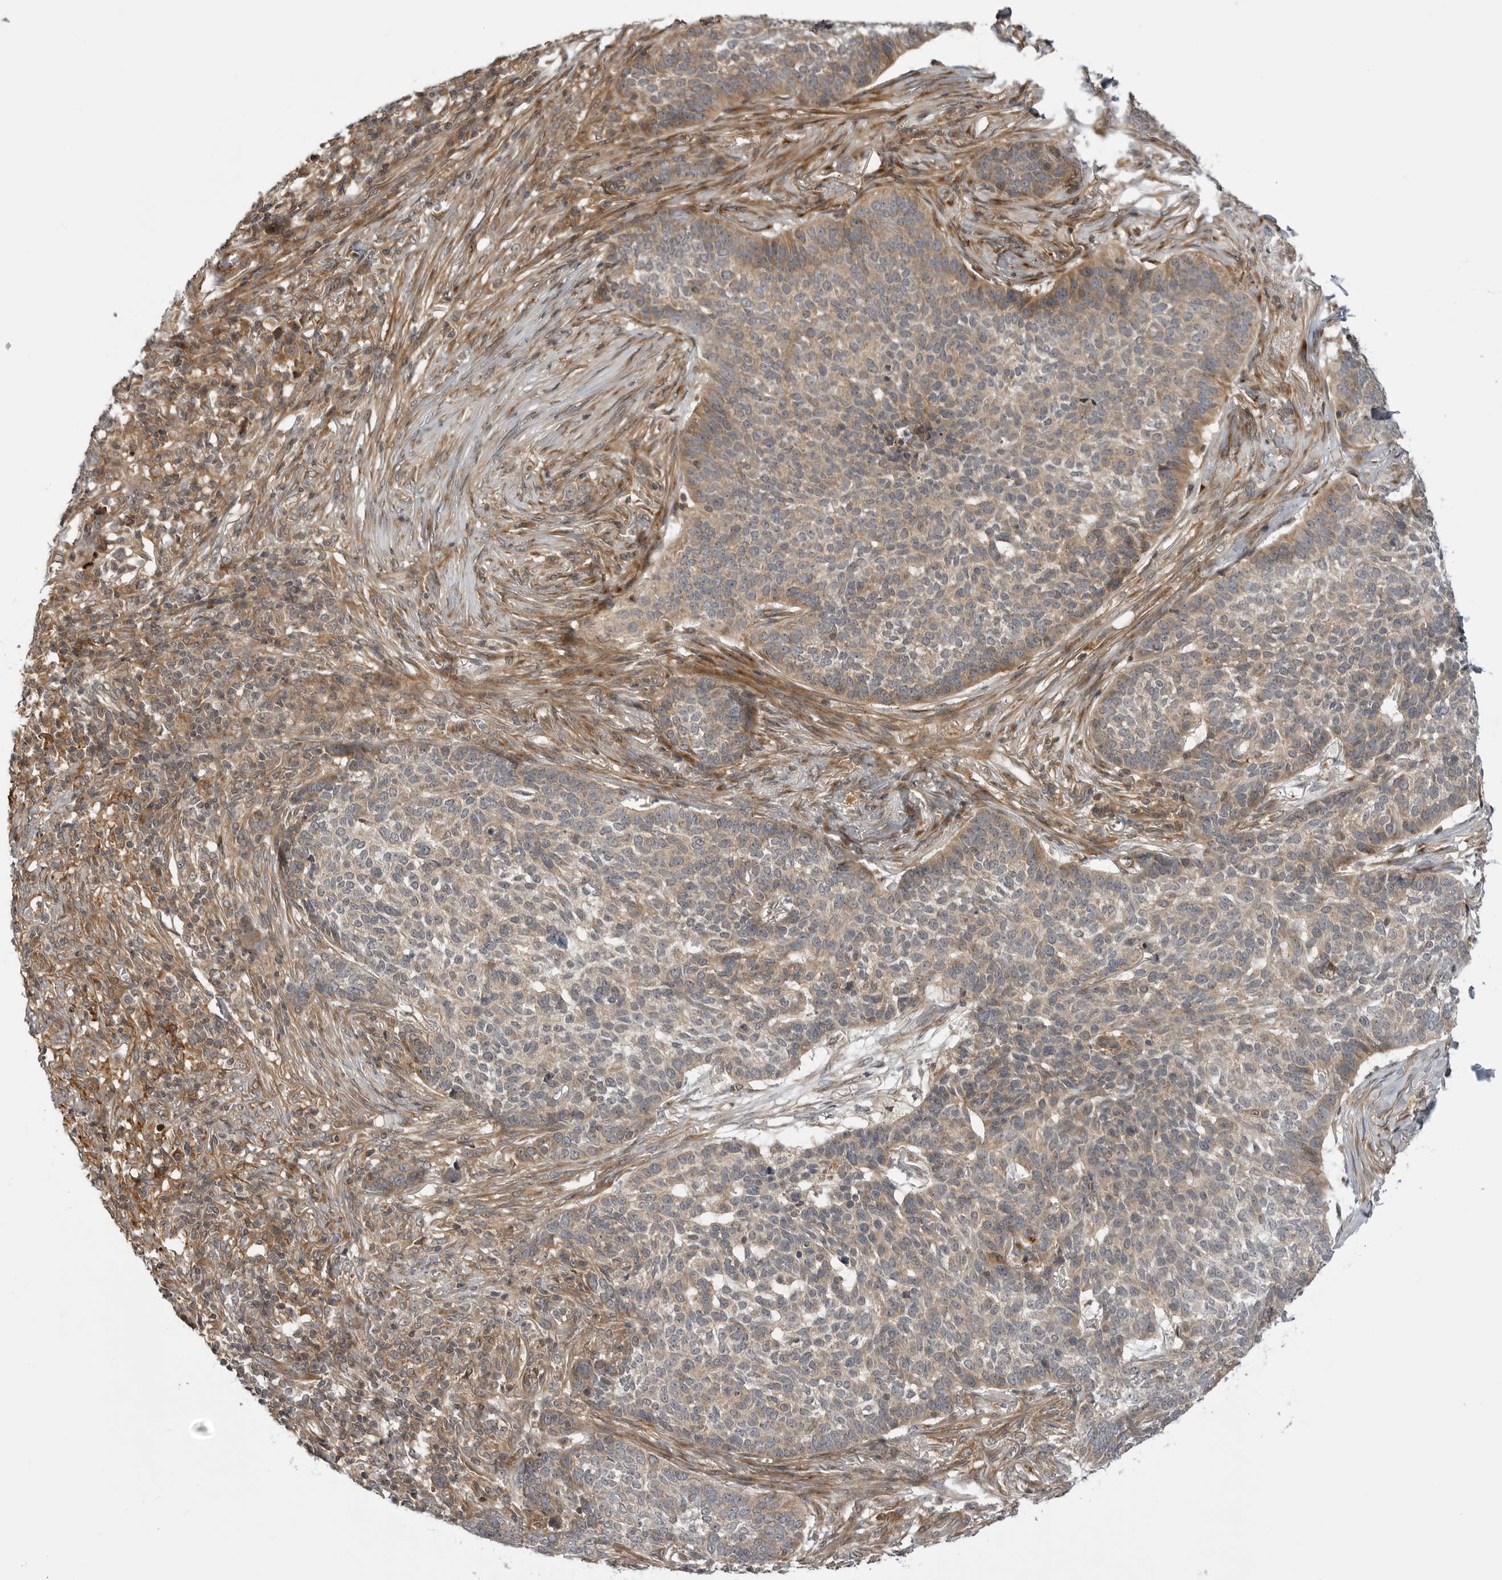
{"staining": {"intensity": "moderate", "quantity": "25%-75%", "location": "cytoplasmic/membranous"}, "tissue": "skin cancer", "cell_type": "Tumor cells", "image_type": "cancer", "snomed": [{"axis": "morphology", "description": "Basal cell carcinoma"}, {"axis": "topography", "description": "Skin"}], "caption": "Protein expression analysis of human skin basal cell carcinoma reveals moderate cytoplasmic/membranous expression in about 25%-75% of tumor cells.", "gene": "LRRC45", "patient": {"sex": "male", "age": 85}}